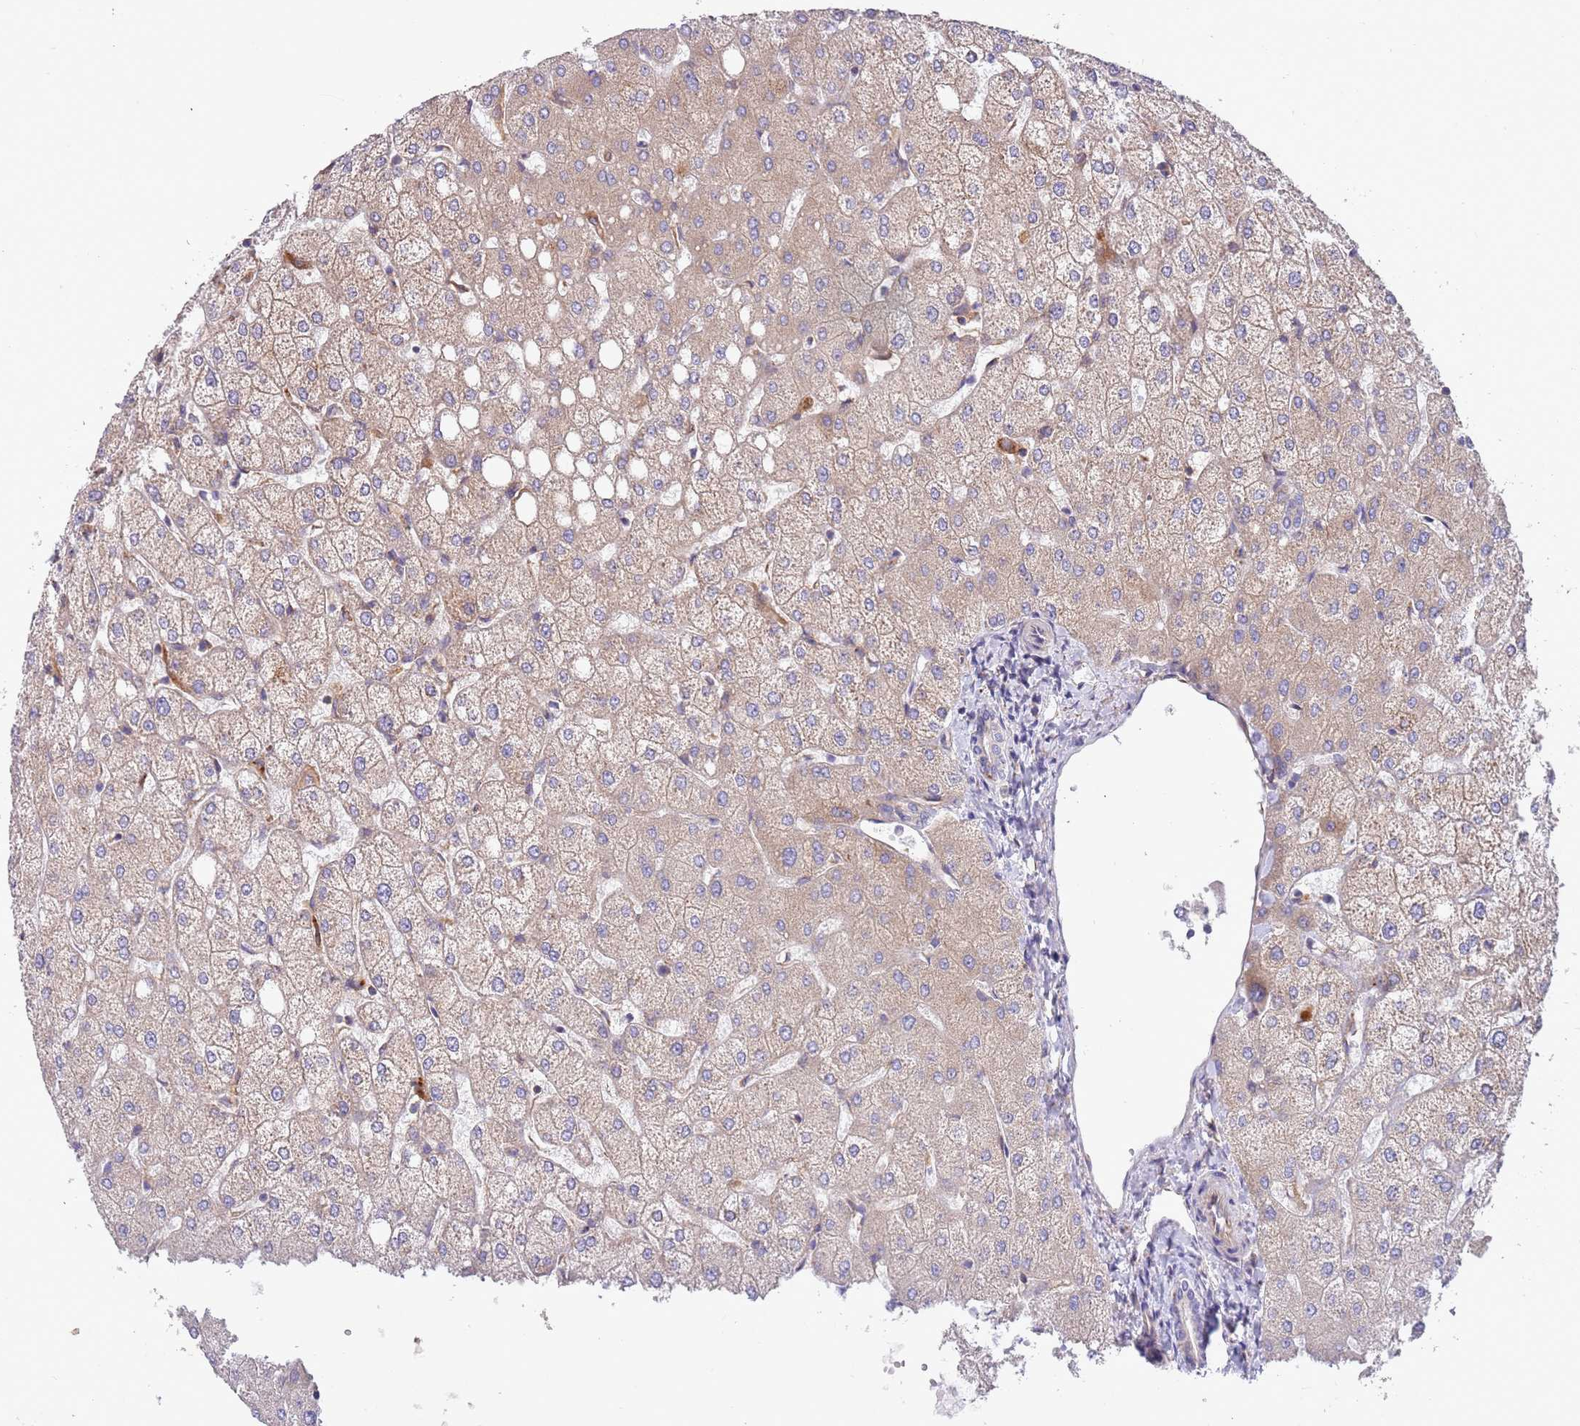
{"staining": {"intensity": "negative", "quantity": "none", "location": "none"}, "tissue": "liver", "cell_type": "Cholangiocytes", "image_type": "normal", "snomed": [{"axis": "morphology", "description": "Normal tissue, NOS"}, {"axis": "topography", "description": "Liver"}], "caption": "Immunohistochemistry (IHC) photomicrograph of unremarkable human liver stained for a protein (brown), which exhibits no staining in cholangiocytes. (DAB (3,3'-diaminobenzidine) immunohistochemistry, high magnification).", "gene": "ARMCX6", "patient": {"sex": "female", "age": 54}}